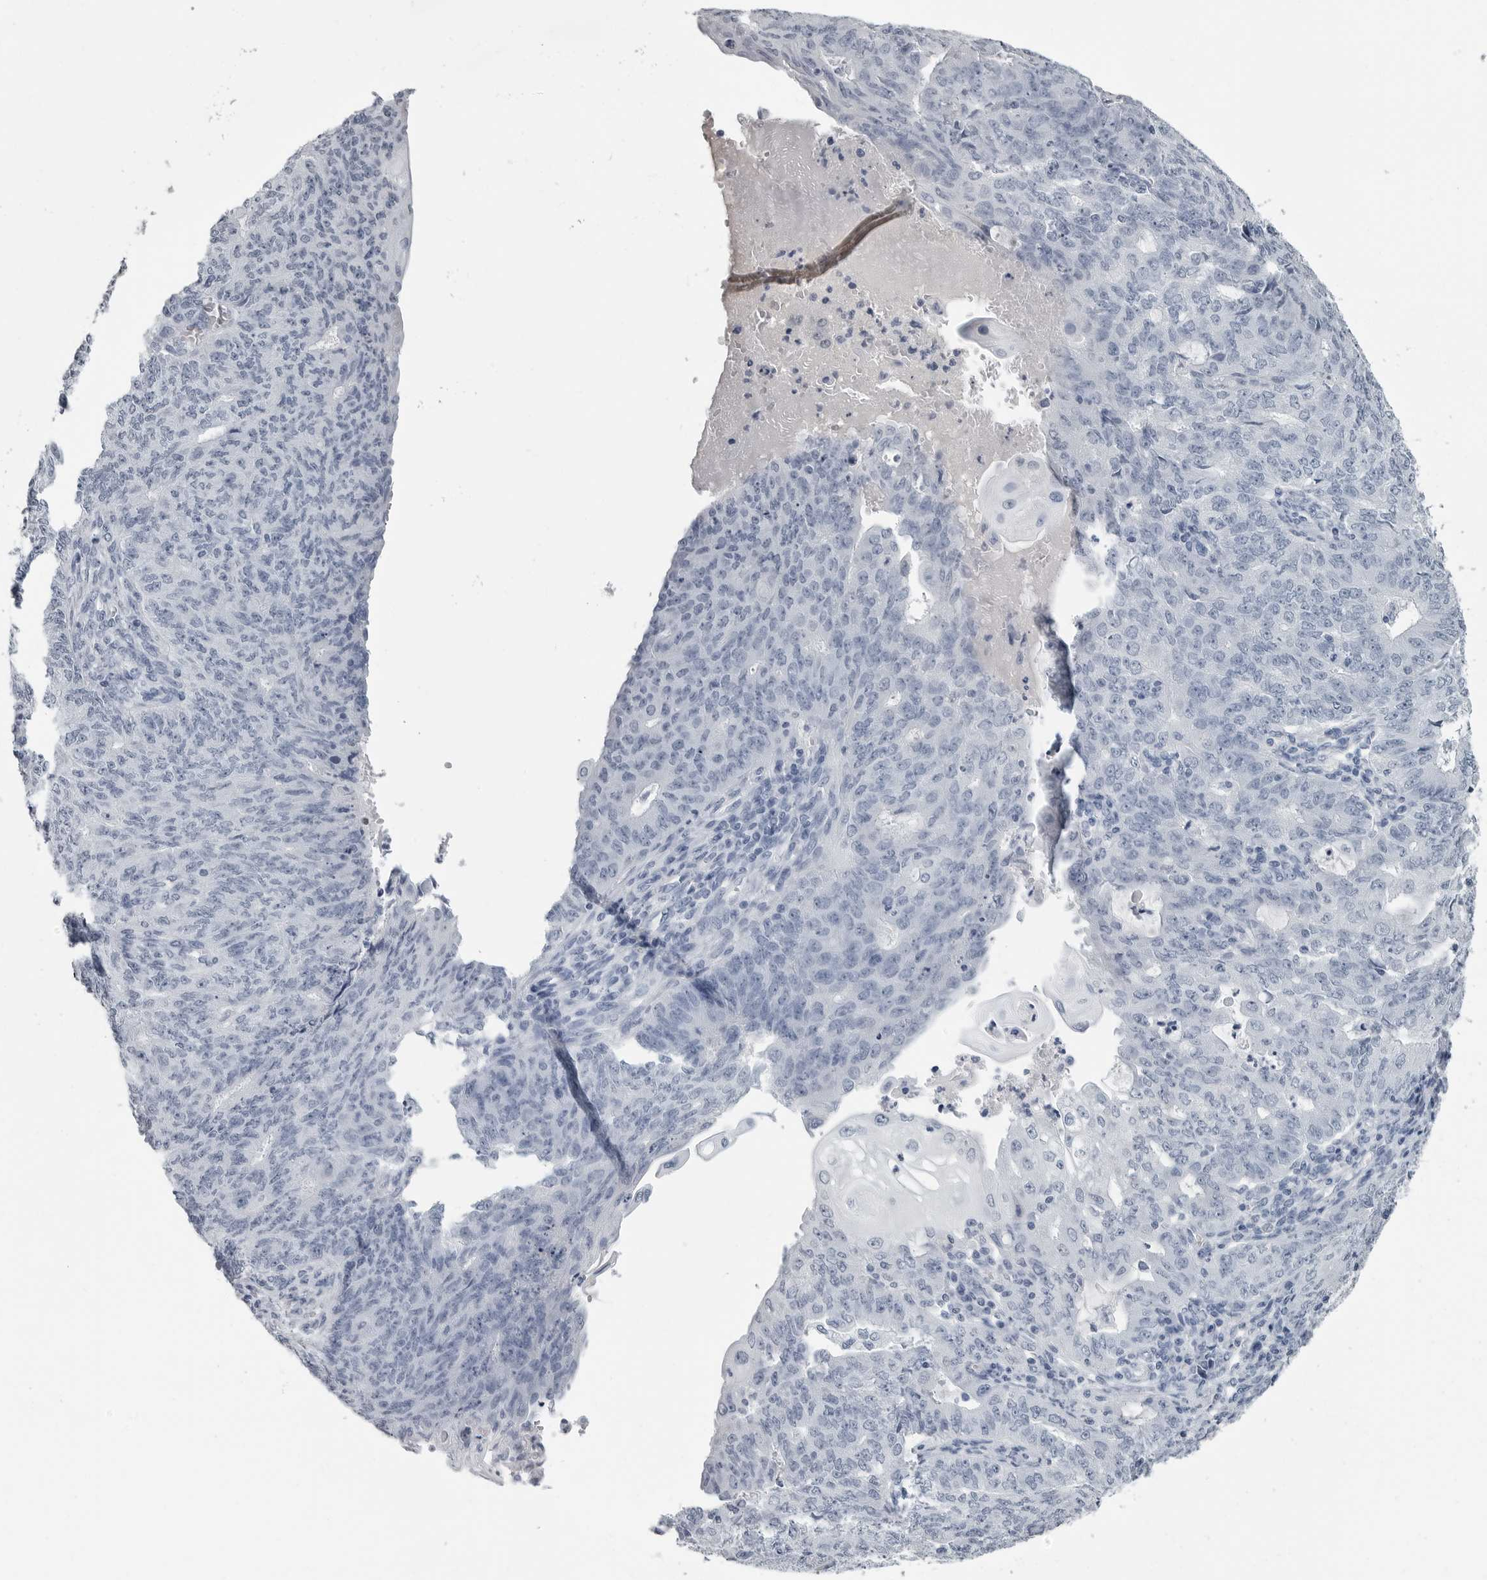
{"staining": {"intensity": "negative", "quantity": "none", "location": "none"}, "tissue": "endometrial cancer", "cell_type": "Tumor cells", "image_type": "cancer", "snomed": [{"axis": "morphology", "description": "Adenocarcinoma, NOS"}, {"axis": "topography", "description": "Endometrium"}], "caption": "The image displays no staining of tumor cells in endometrial cancer.", "gene": "AMPD1", "patient": {"sex": "female", "age": 32}}